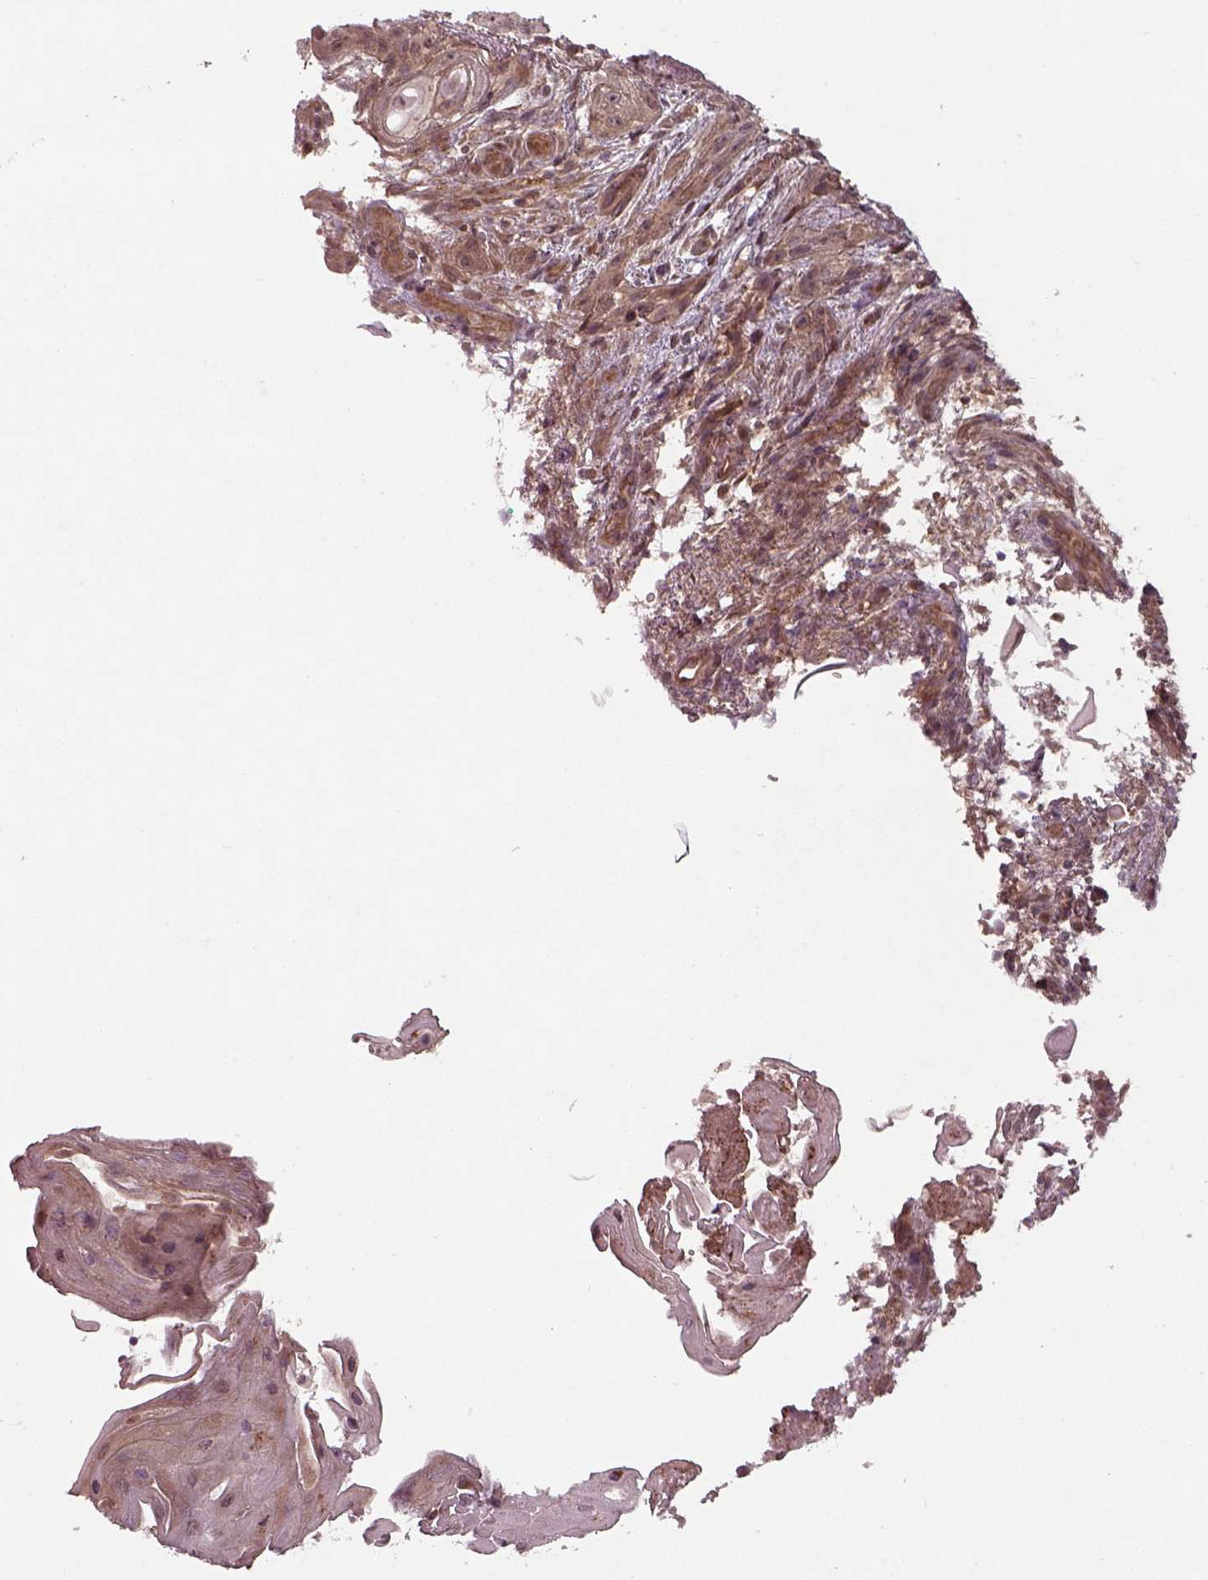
{"staining": {"intensity": "weak", "quantity": ">75%", "location": "cytoplasmic/membranous"}, "tissue": "skin cancer", "cell_type": "Tumor cells", "image_type": "cancer", "snomed": [{"axis": "morphology", "description": "Squamous cell carcinoma, NOS"}, {"axis": "topography", "description": "Skin"}], "caption": "Weak cytoplasmic/membranous staining is present in approximately >75% of tumor cells in skin cancer.", "gene": "CHMP3", "patient": {"sex": "male", "age": 62}}